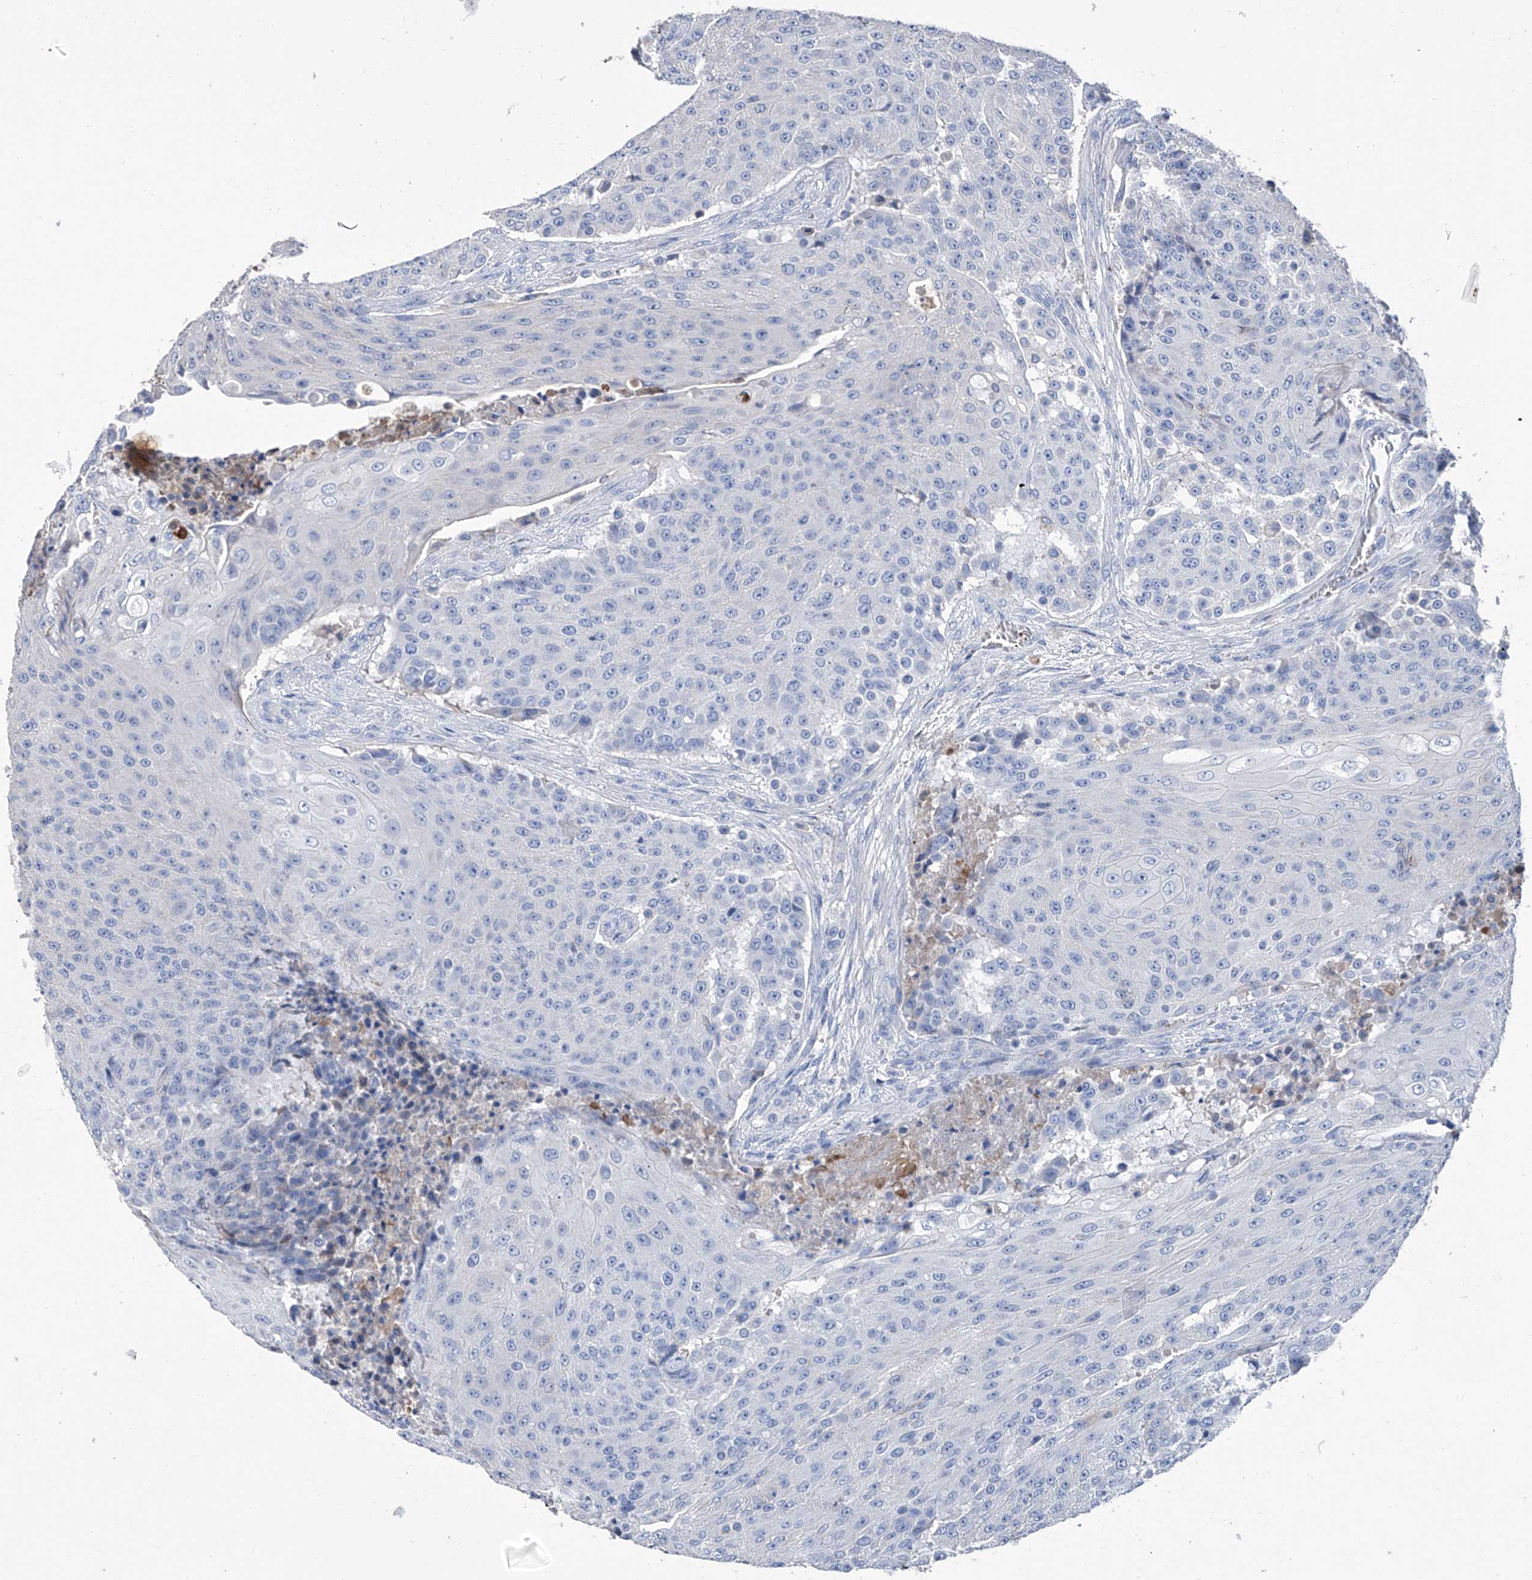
{"staining": {"intensity": "negative", "quantity": "none", "location": "none"}, "tissue": "urothelial cancer", "cell_type": "Tumor cells", "image_type": "cancer", "snomed": [{"axis": "morphology", "description": "Urothelial carcinoma, High grade"}, {"axis": "topography", "description": "Urinary bladder"}], "caption": "Urothelial cancer was stained to show a protein in brown. There is no significant expression in tumor cells.", "gene": "GPT", "patient": {"sex": "female", "age": 63}}